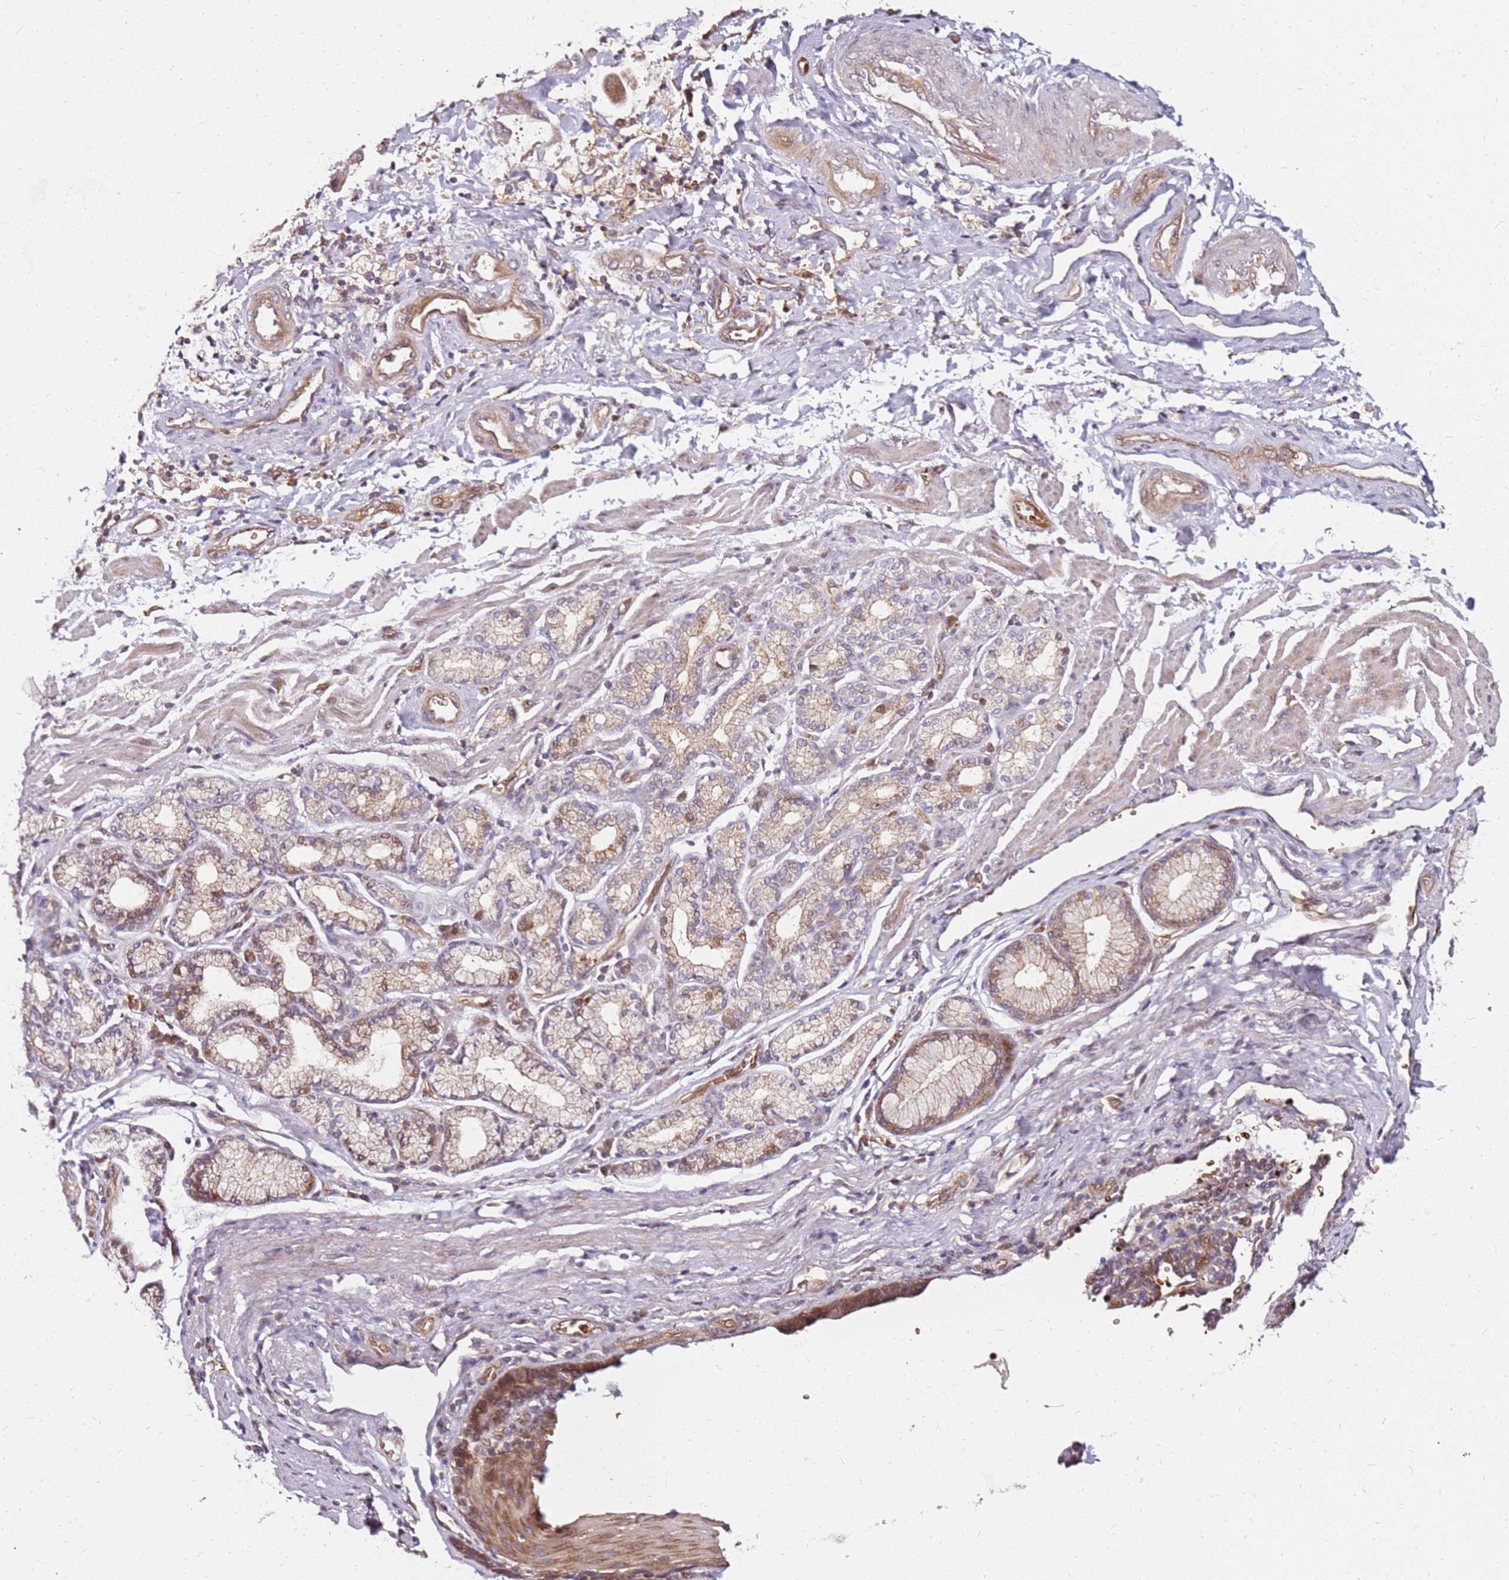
{"staining": {"intensity": "weak", "quantity": ">75%", "location": "cytoplasmic/membranous"}, "tissue": "stomach cancer", "cell_type": "Tumor cells", "image_type": "cancer", "snomed": [{"axis": "morphology", "description": "Adenocarcinoma, NOS"}, {"axis": "topography", "description": "Stomach"}], "caption": "The histopathology image exhibits immunohistochemical staining of stomach adenocarcinoma. There is weak cytoplasmic/membranous positivity is appreciated in about >75% of tumor cells.", "gene": "RNF11", "patient": {"sex": "male", "age": 62}}